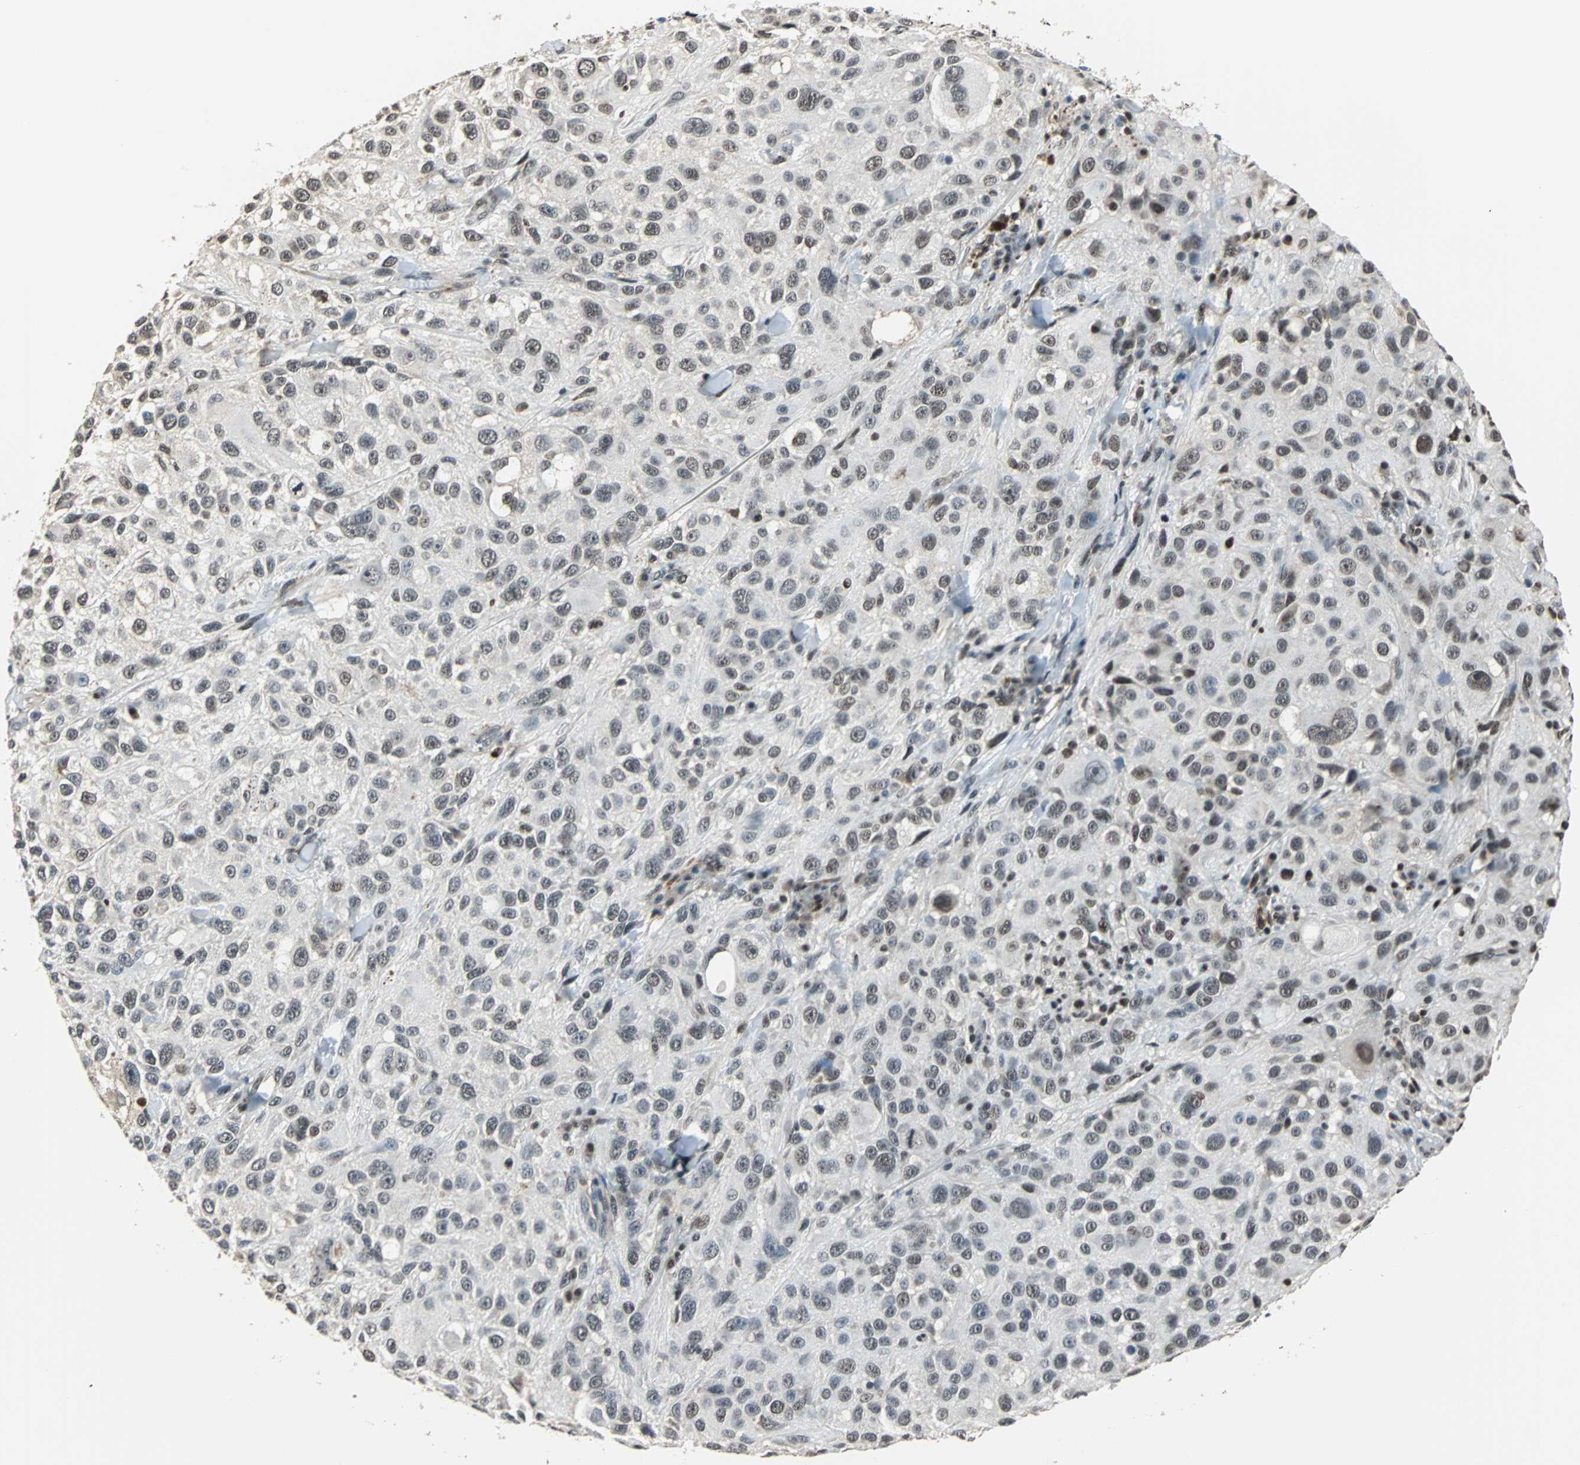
{"staining": {"intensity": "weak", "quantity": "<25%", "location": "nuclear"}, "tissue": "melanoma", "cell_type": "Tumor cells", "image_type": "cancer", "snomed": [{"axis": "morphology", "description": "Necrosis, NOS"}, {"axis": "morphology", "description": "Malignant melanoma, NOS"}, {"axis": "topography", "description": "Skin"}], "caption": "Malignant melanoma stained for a protein using immunohistochemistry demonstrates no staining tumor cells.", "gene": "MKX", "patient": {"sex": "female", "age": 87}}